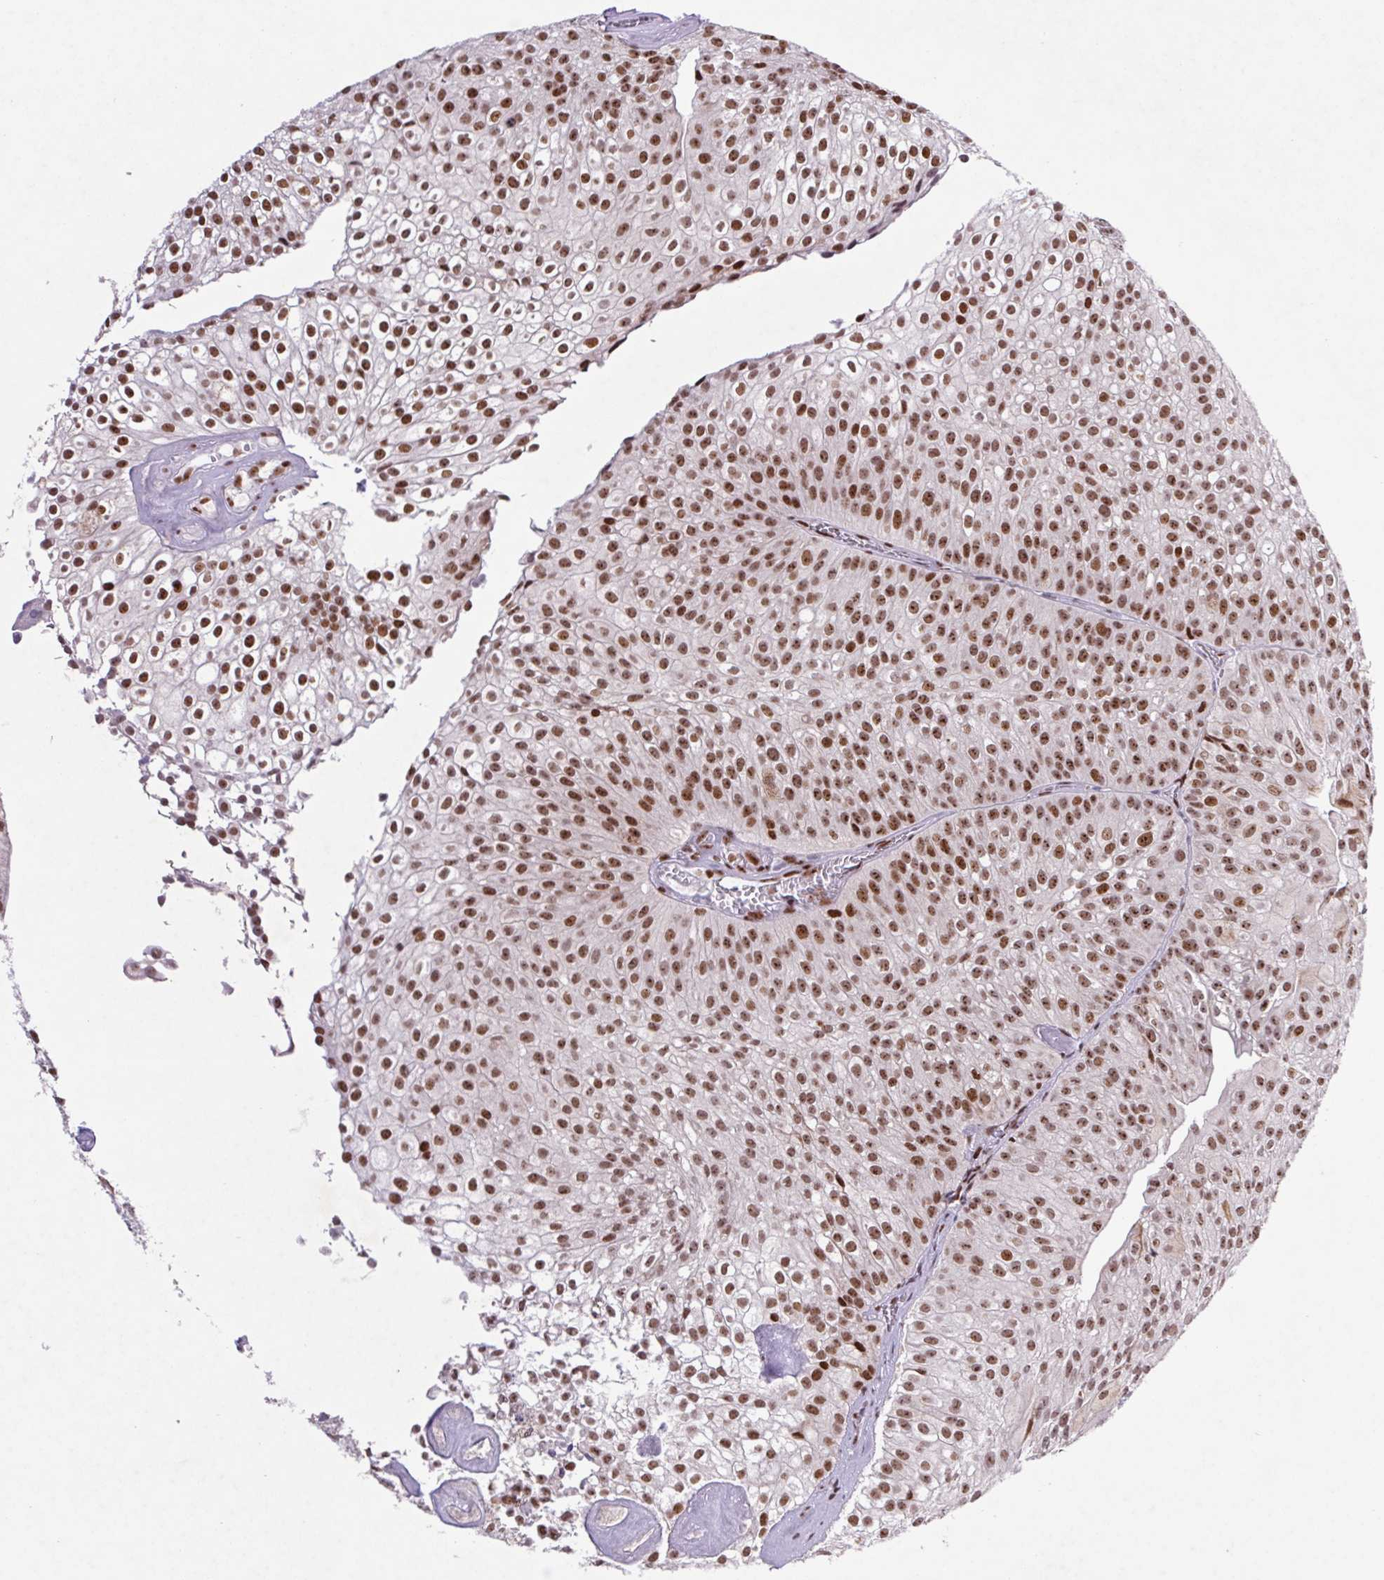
{"staining": {"intensity": "strong", "quantity": ">75%", "location": "nuclear"}, "tissue": "urothelial cancer", "cell_type": "Tumor cells", "image_type": "cancer", "snomed": [{"axis": "morphology", "description": "Urothelial carcinoma, Low grade"}, {"axis": "topography", "description": "Urinary bladder"}], "caption": "Immunohistochemistry (IHC) micrograph of human urothelial cancer stained for a protein (brown), which reveals high levels of strong nuclear positivity in approximately >75% of tumor cells.", "gene": "LDLRAD4", "patient": {"sex": "male", "age": 70}}